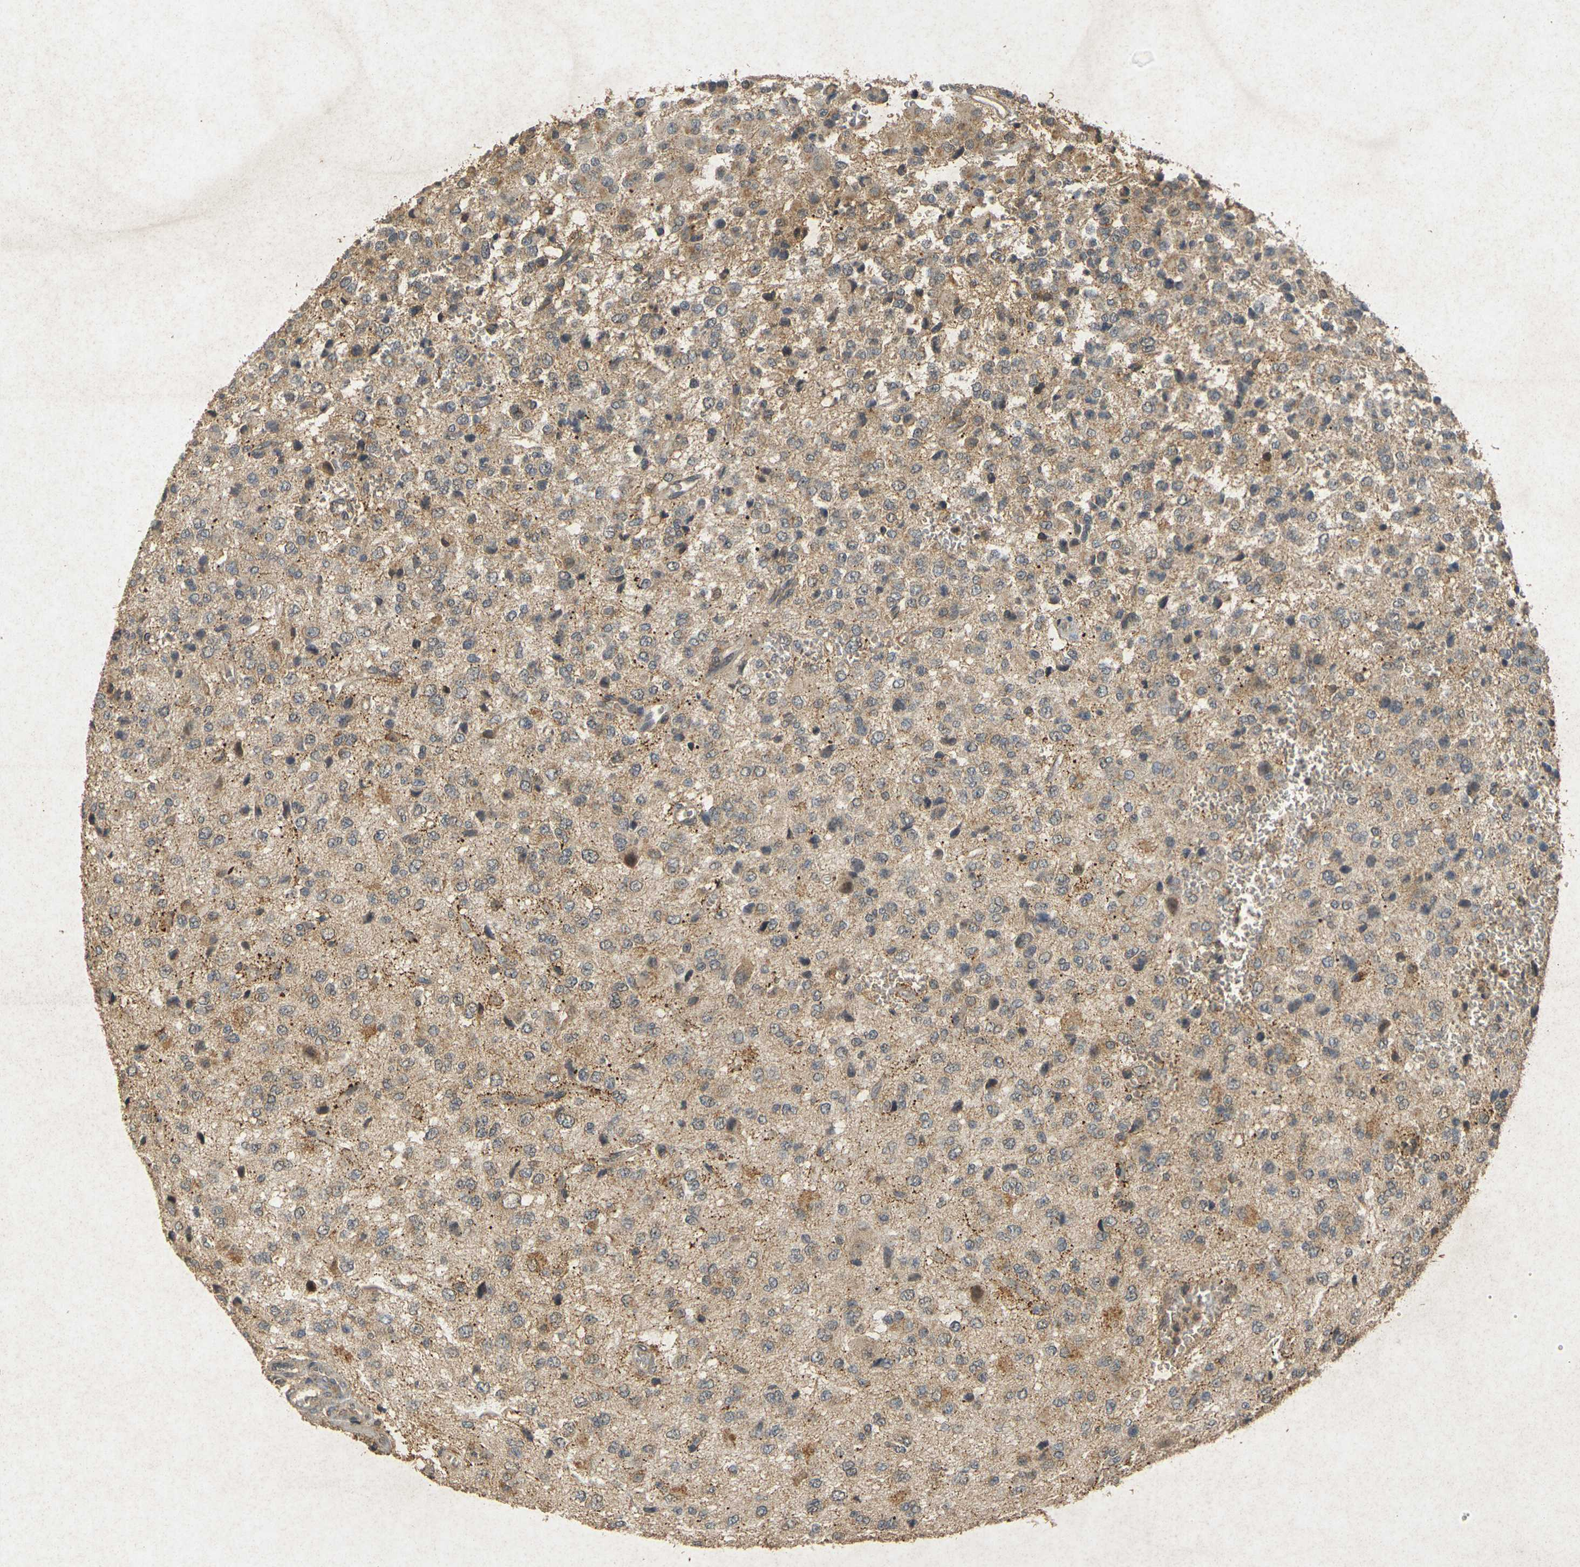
{"staining": {"intensity": "weak", "quantity": ">75%", "location": "cytoplasmic/membranous"}, "tissue": "glioma", "cell_type": "Tumor cells", "image_type": "cancer", "snomed": [{"axis": "morphology", "description": "Glioma, malignant, High grade"}, {"axis": "topography", "description": "pancreas cauda"}], "caption": "Human high-grade glioma (malignant) stained with a protein marker displays weak staining in tumor cells.", "gene": "ERN1", "patient": {"sex": "male", "age": 60}}